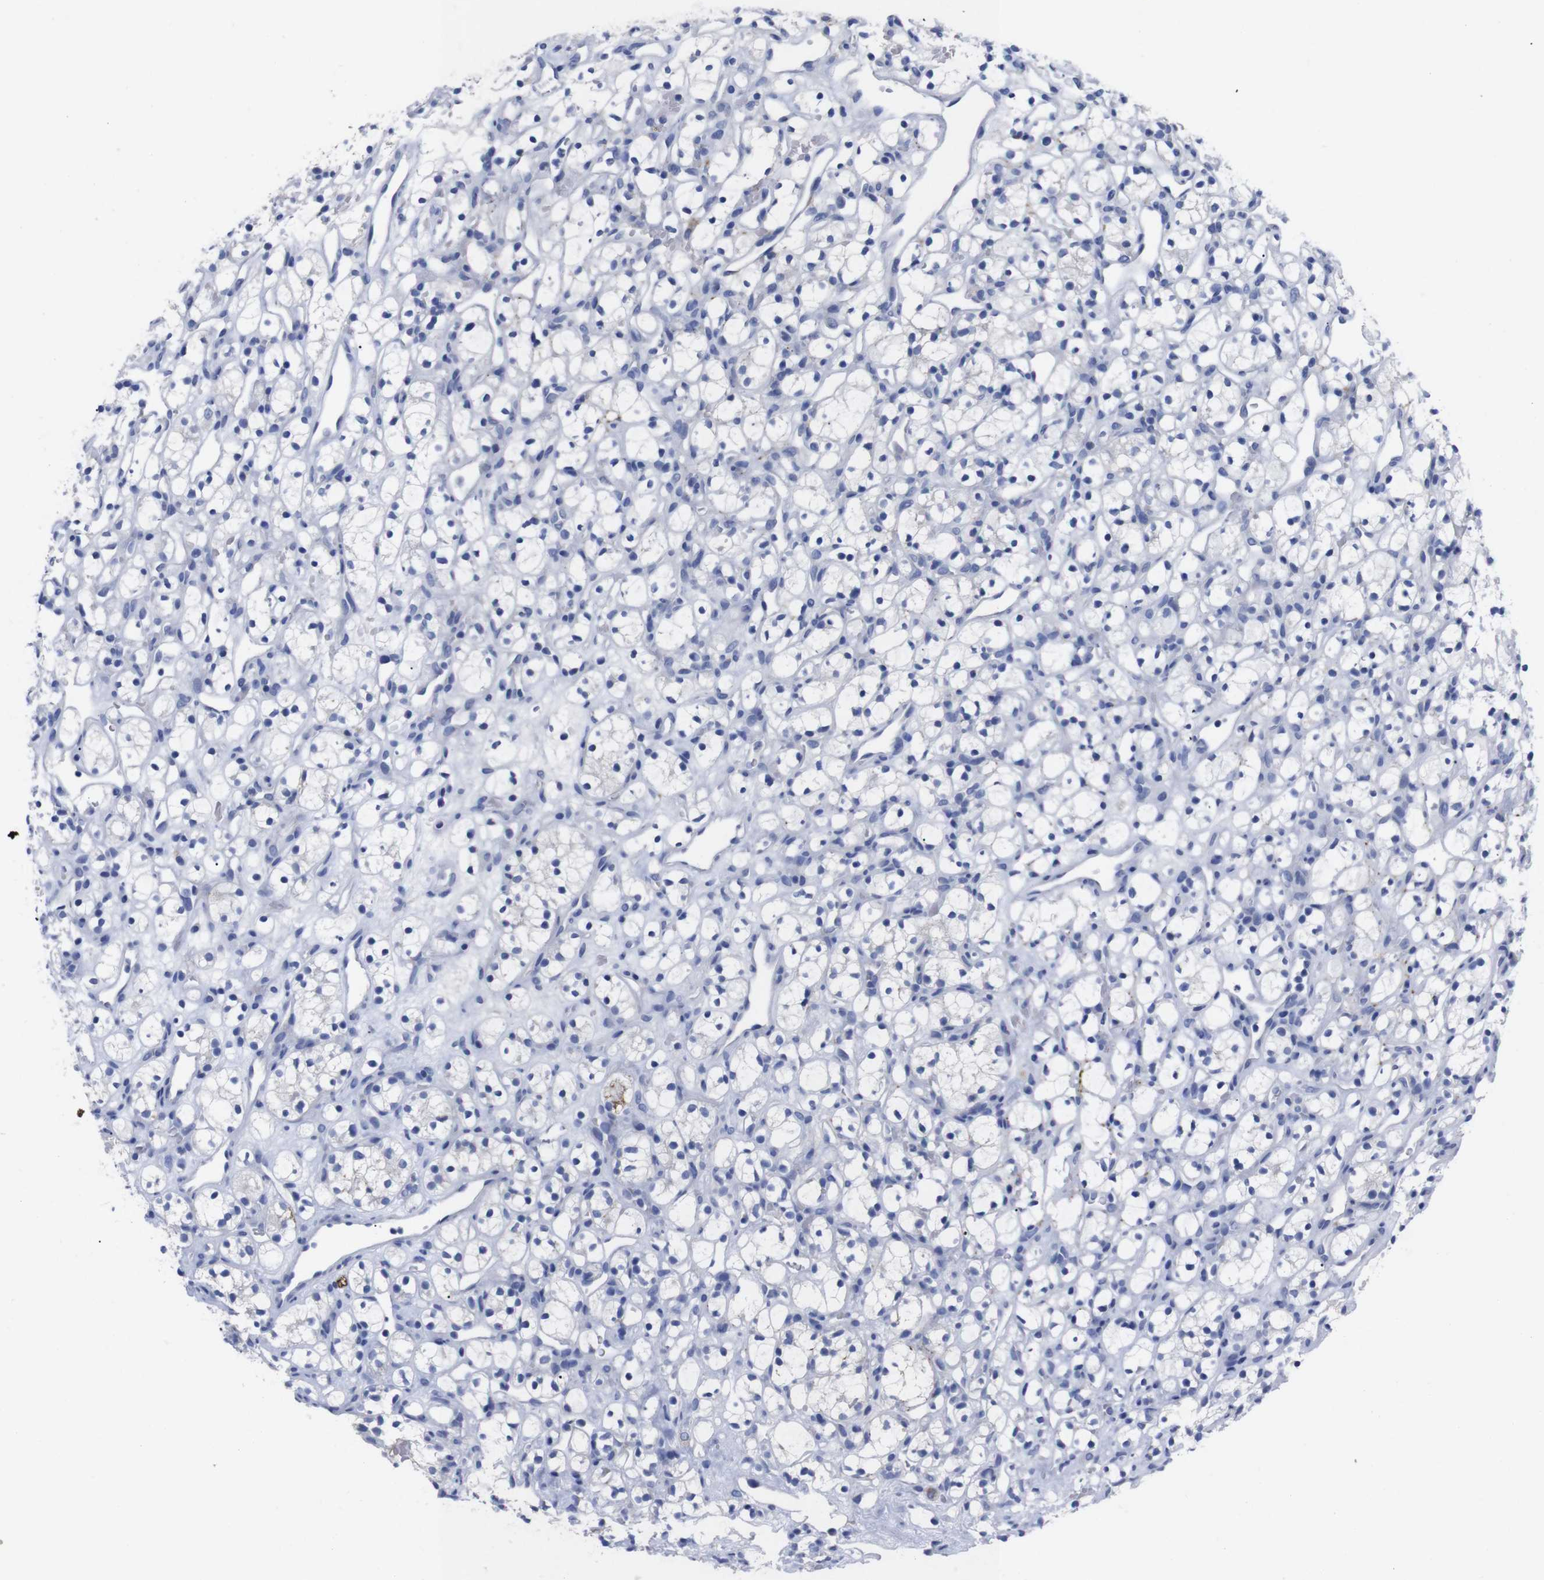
{"staining": {"intensity": "negative", "quantity": "none", "location": "none"}, "tissue": "renal cancer", "cell_type": "Tumor cells", "image_type": "cancer", "snomed": [{"axis": "morphology", "description": "Adenocarcinoma, NOS"}, {"axis": "topography", "description": "Kidney"}], "caption": "DAB immunohistochemical staining of human renal adenocarcinoma exhibits no significant expression in tumor cells. (Brightfield microscopy of DAB (3,3'-diaminobenzidine) IHC at high magnification).", "gene": "GJB2", "patient": {"sex": "female", "age": 60}}